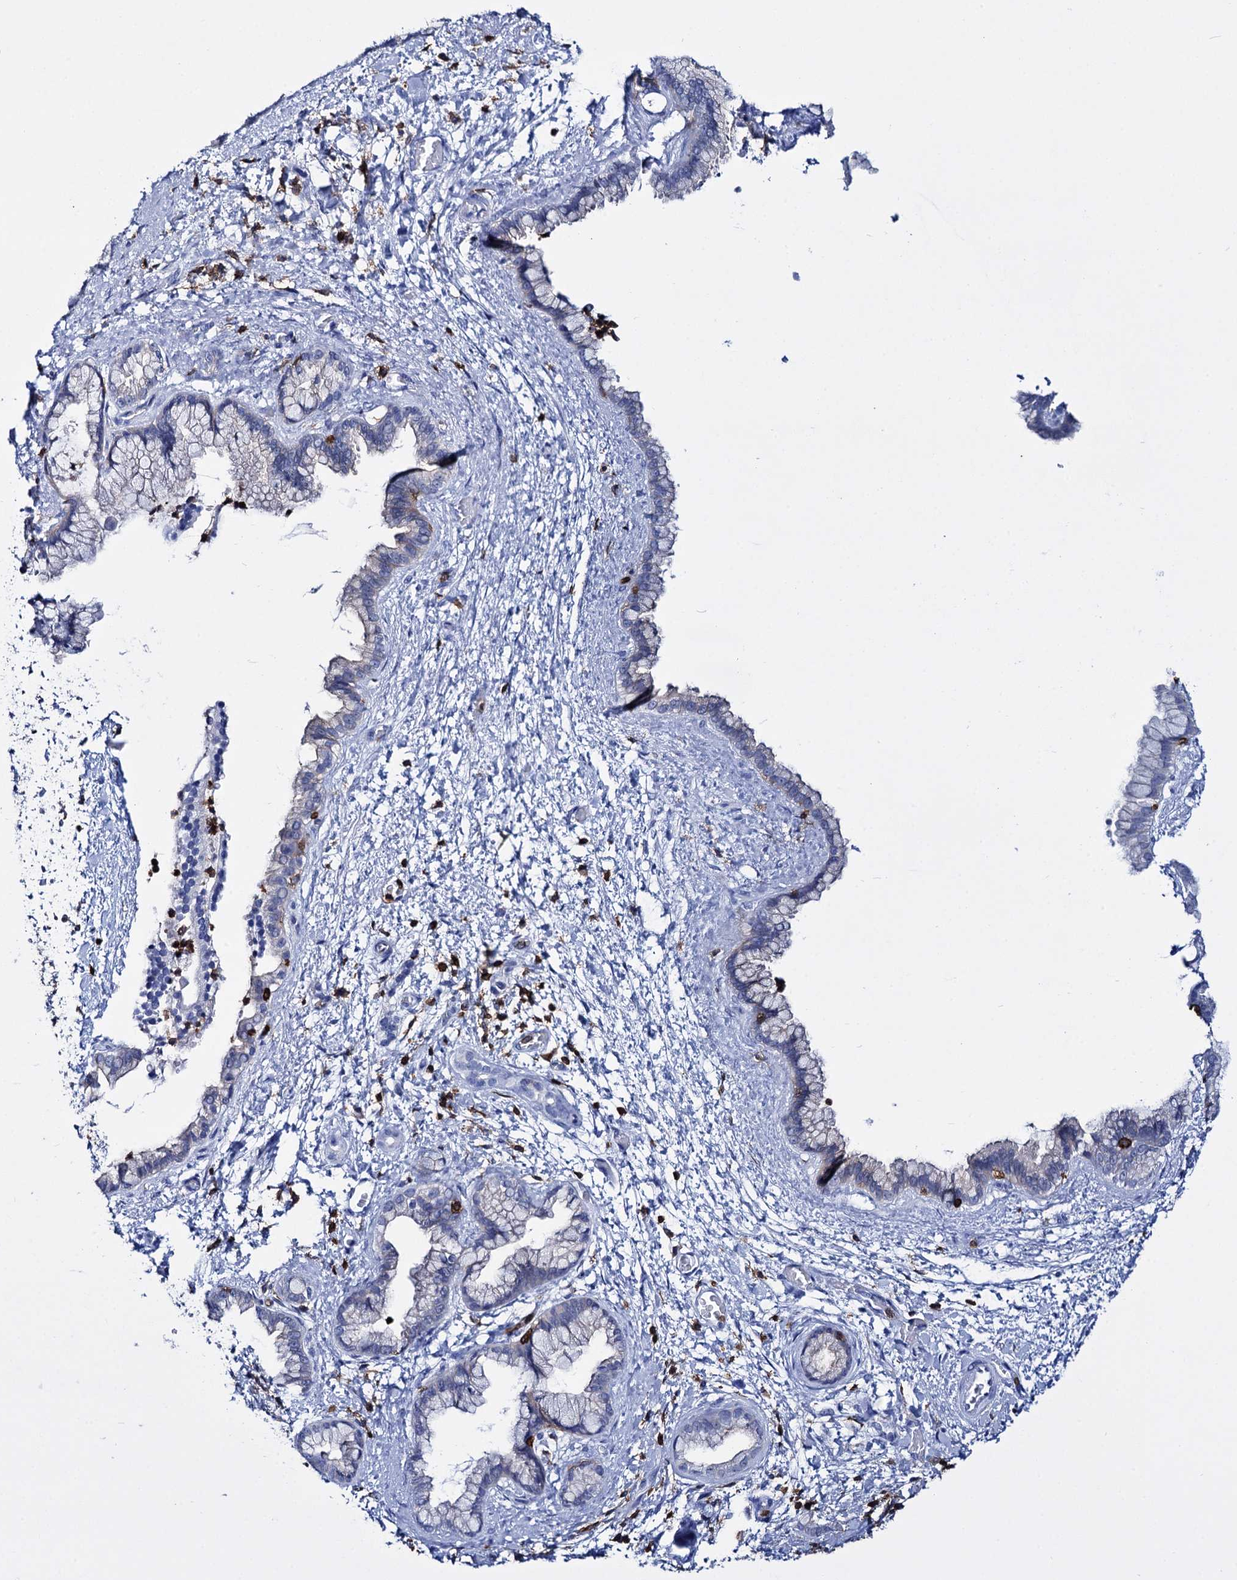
{"staining": {"intensity": "negative", "quantity": "none", "location": "none"}, "tissue": "pancreatic cancer", "cell_type": "Tumor cells", "image_type": "cancer", "snomed": [{"axis": "morphology", "description": "Adenocarcinoma, NOS"}, {"axis": "topography", "description": "Pancreas"}], "caption": "The histopathology image shows no significant positivity in tumor cells of pancreatic cancer. Nuclei are stained in blue.", "gene": "DEF6", "patient": {"sex": "female", "age": 78}}